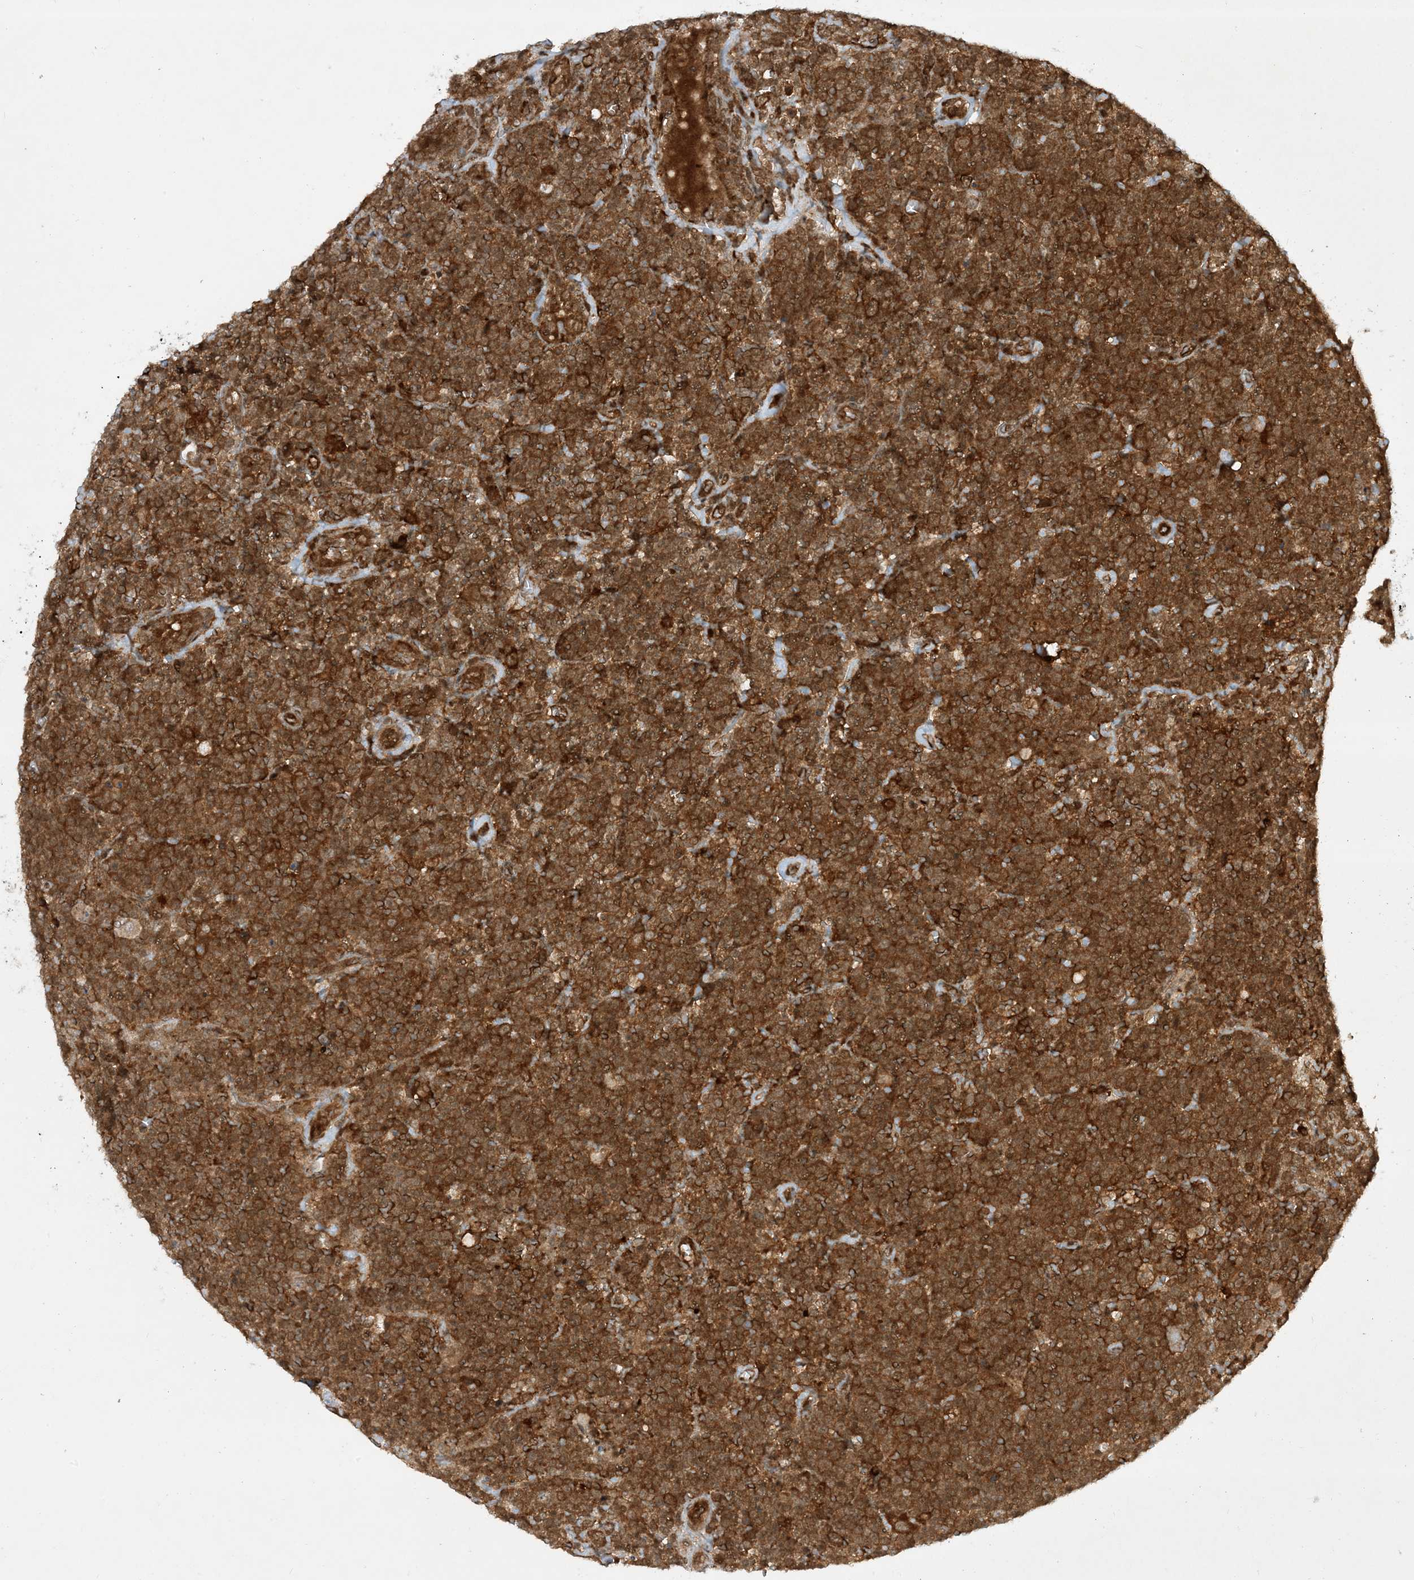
{"staining": {"intensity": "strong", "quantity": ">75%", "location": "cytoplasmic/membranous"}, "tissue": "lymphoma", "cell_type": "Tumor cells", "image_type": "cancer", "snomed": [{"axis": "morphology", "description": "Malignant lymphoma, non-Hodgkin's type, High grade"}, {"axis": "topography", "description": "Lymph node"}], "caption": "Malignant lymphoma, non-Hodgkin's type (high-grade) stained with a protein marker shows strong staining in tumor cells.", "gene": "CERT1", "patient": {"sex": "male", "age": 61}}